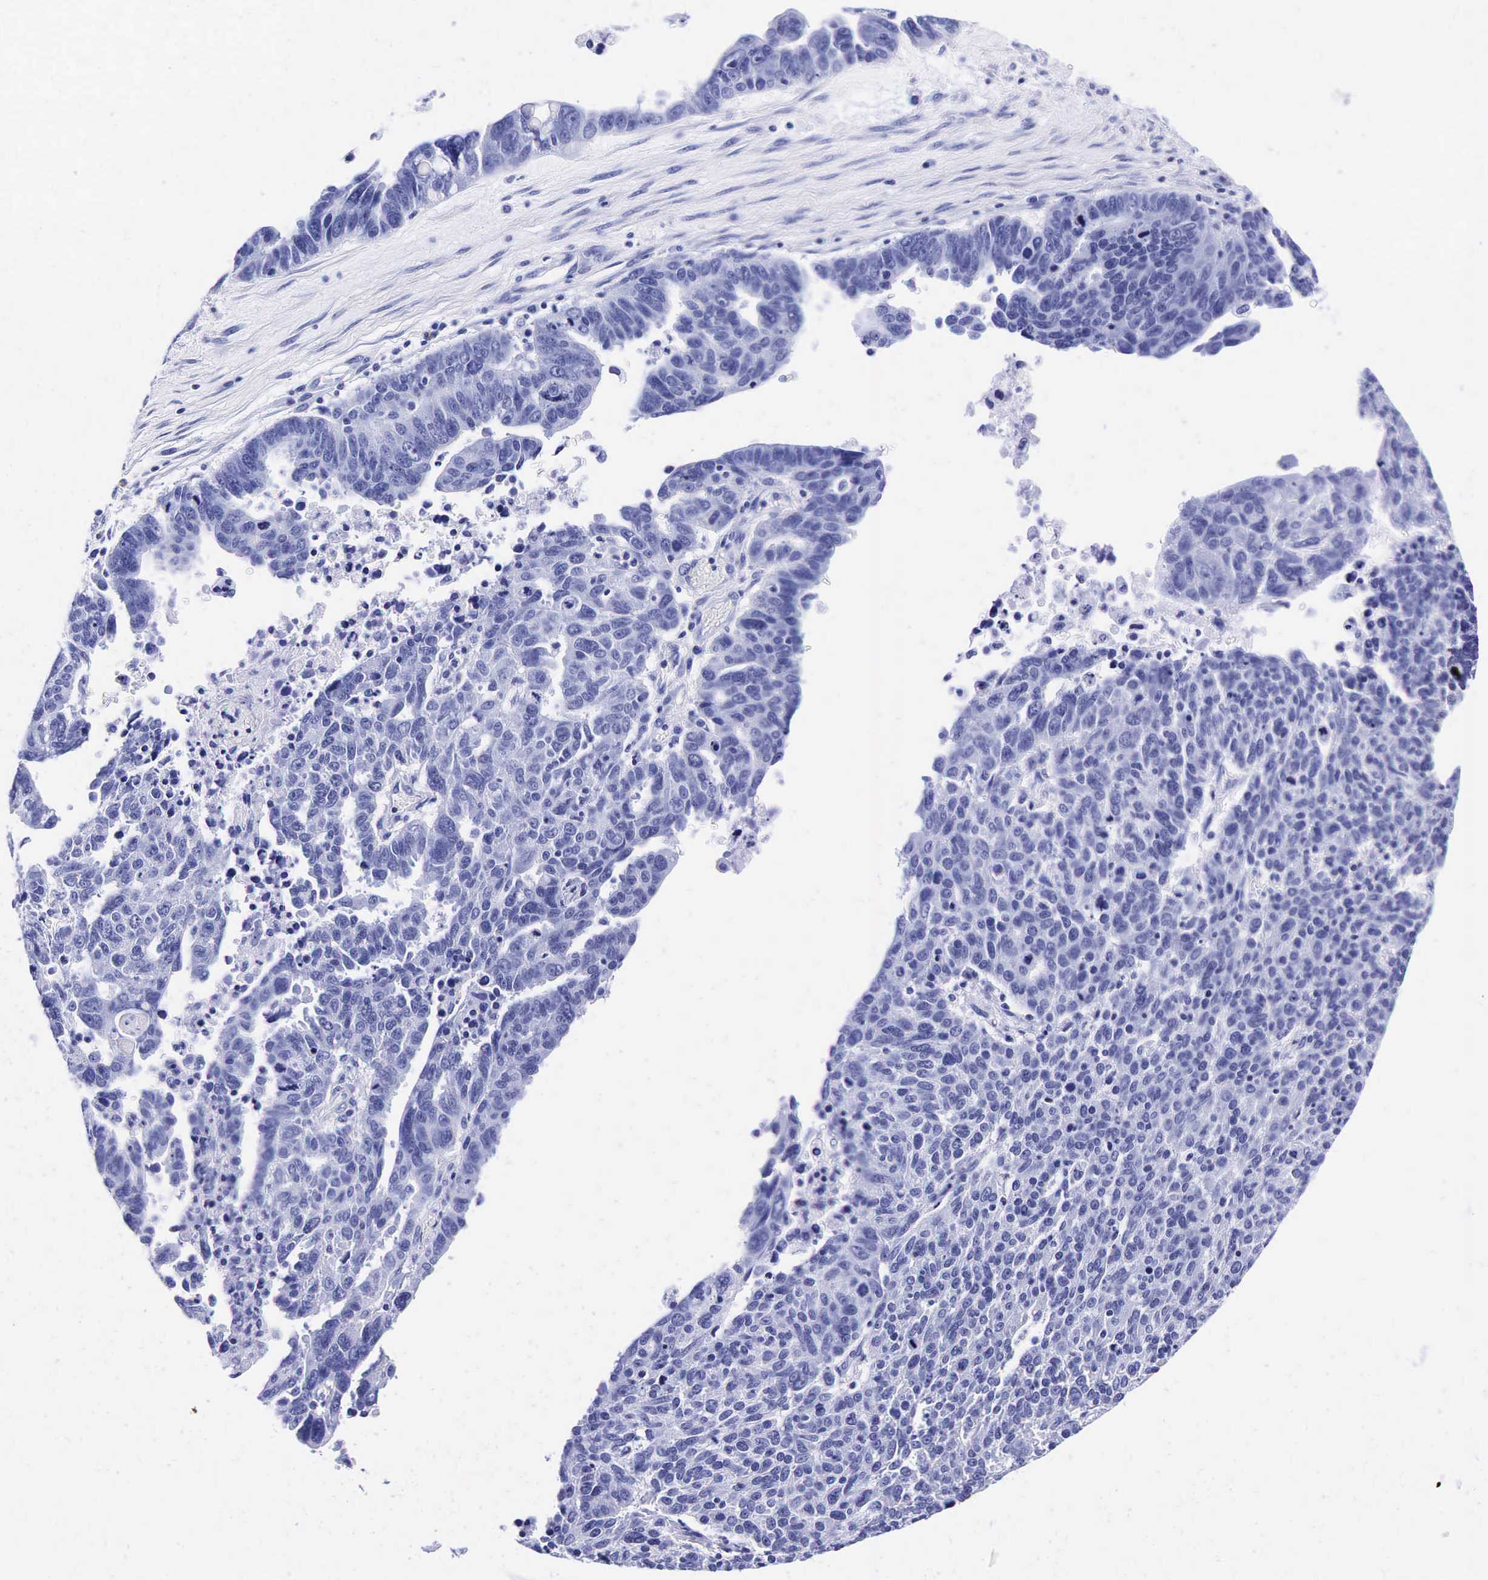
{"staining": {"intensity": "negative", "quantity": "none", "location": "none"}, "tissue": "ovarian cancer", "cell_type": "Tumor cells", "image_type": "cancer", "snomed": [{"axis": "morphology", "description": "Carcinoma, endometroid"}, {"axis": "morphology", "description": "Cystadenocarcinoma, serous, NOS"}, {"axis": "topography", "description": "Ovary"}], "caption": "DAB immunohistochemical staining of ovarian endometroid carcinoma demonstrates no significant staining in tumor cells.", "gene": "KLK3", "patient": {"sex": "female", "age": 45}}